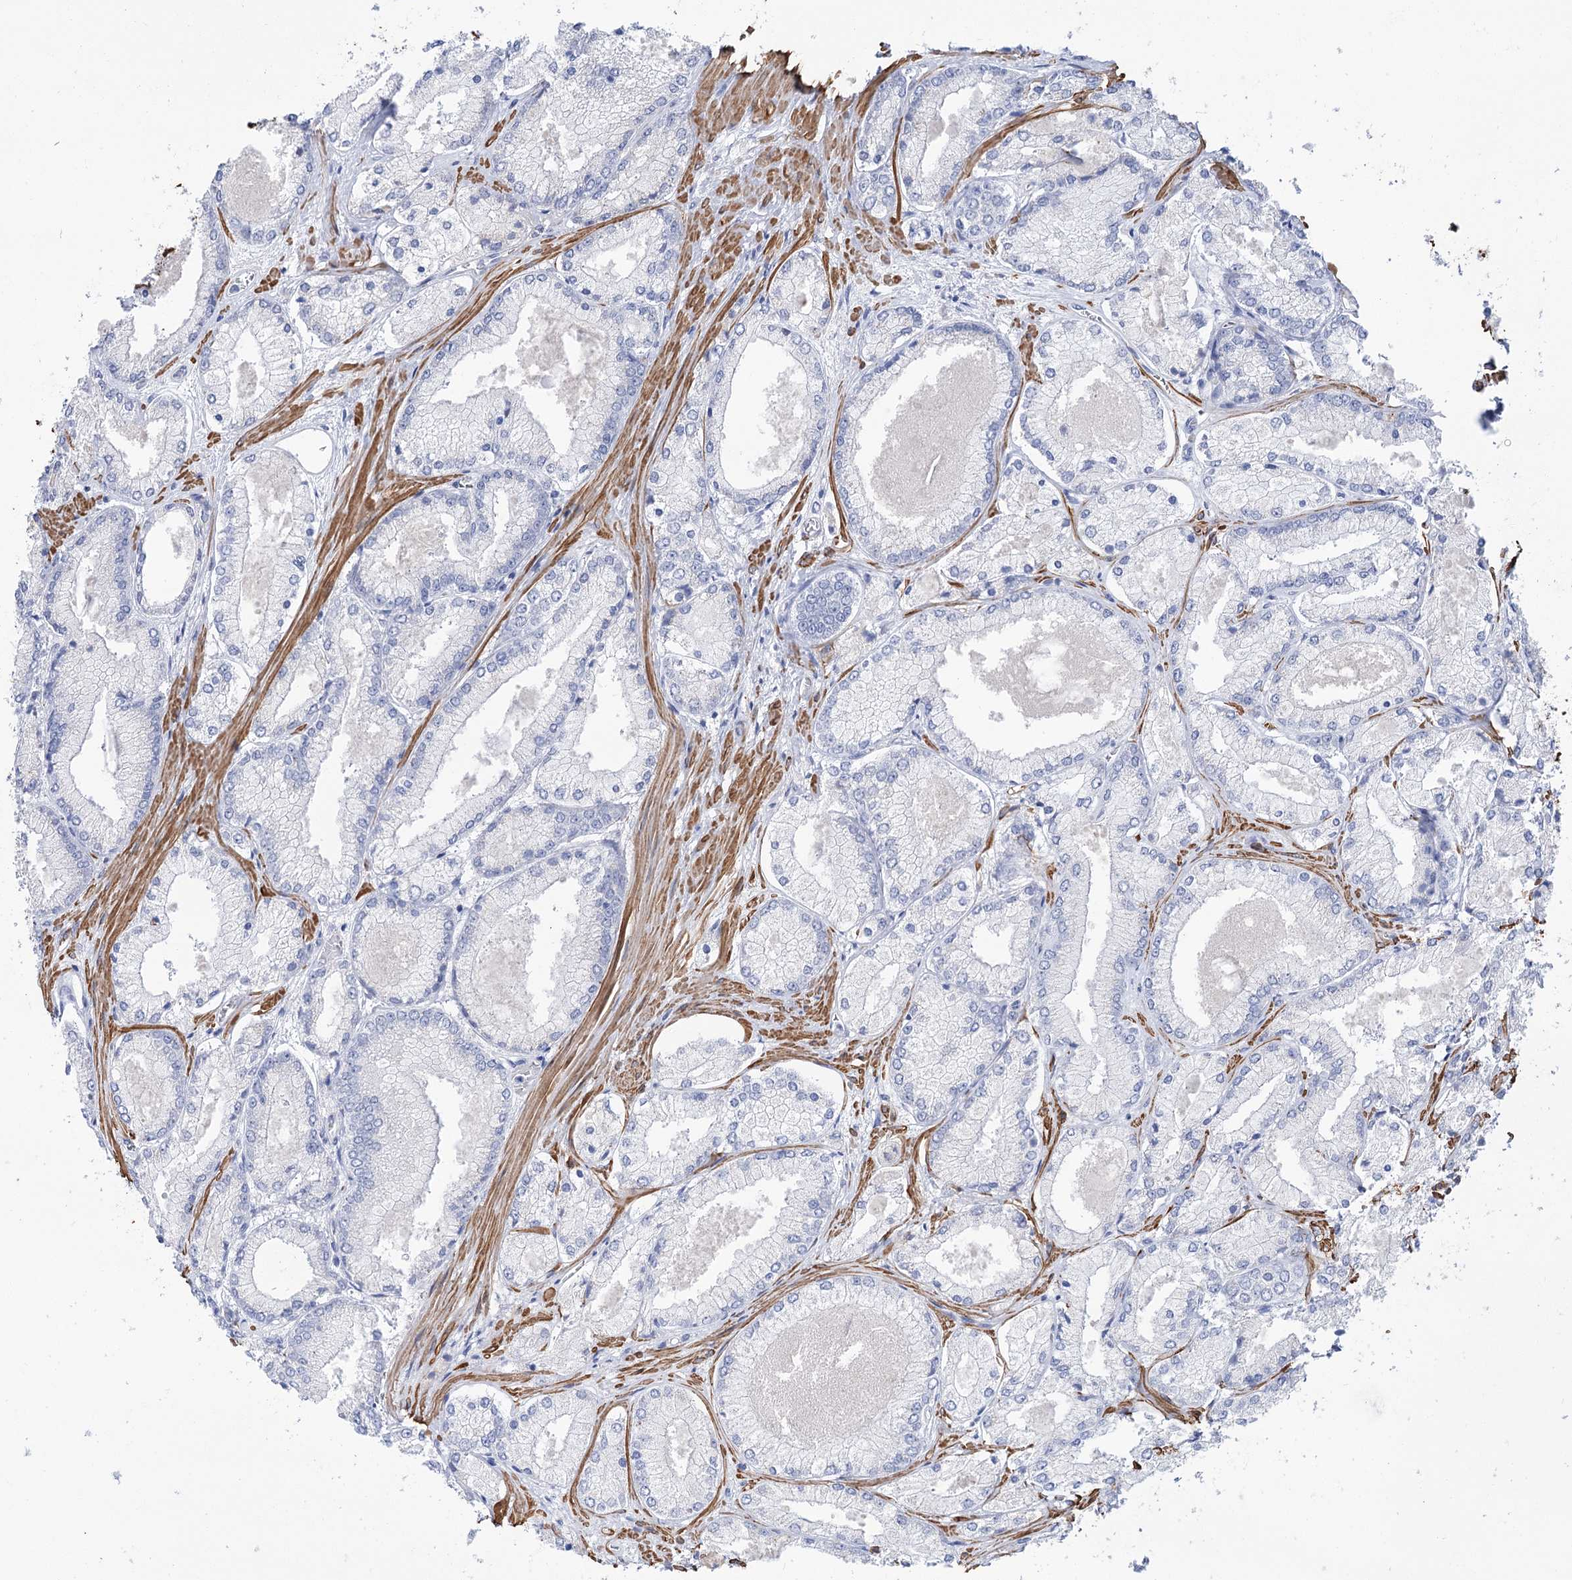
{"staining": {"intensity": "negative", "quantity": "none", "location": "none"}, "tissue": "prostate cancer", "cell_type": "Tumor cells", "image_type": "cancer", "snomed": [{"axis": "morphology", "description": "Adenocarcinoma, Low grade"}, {"axis": "topography", "description": "Prostate"}], "caption": "Immunohistochemistry of prostate adenocarcinoma (low-grade) displays no expression in tumor cells.", "gene": "WASHC3", "patient": {"sex": "male", "age": 74}}